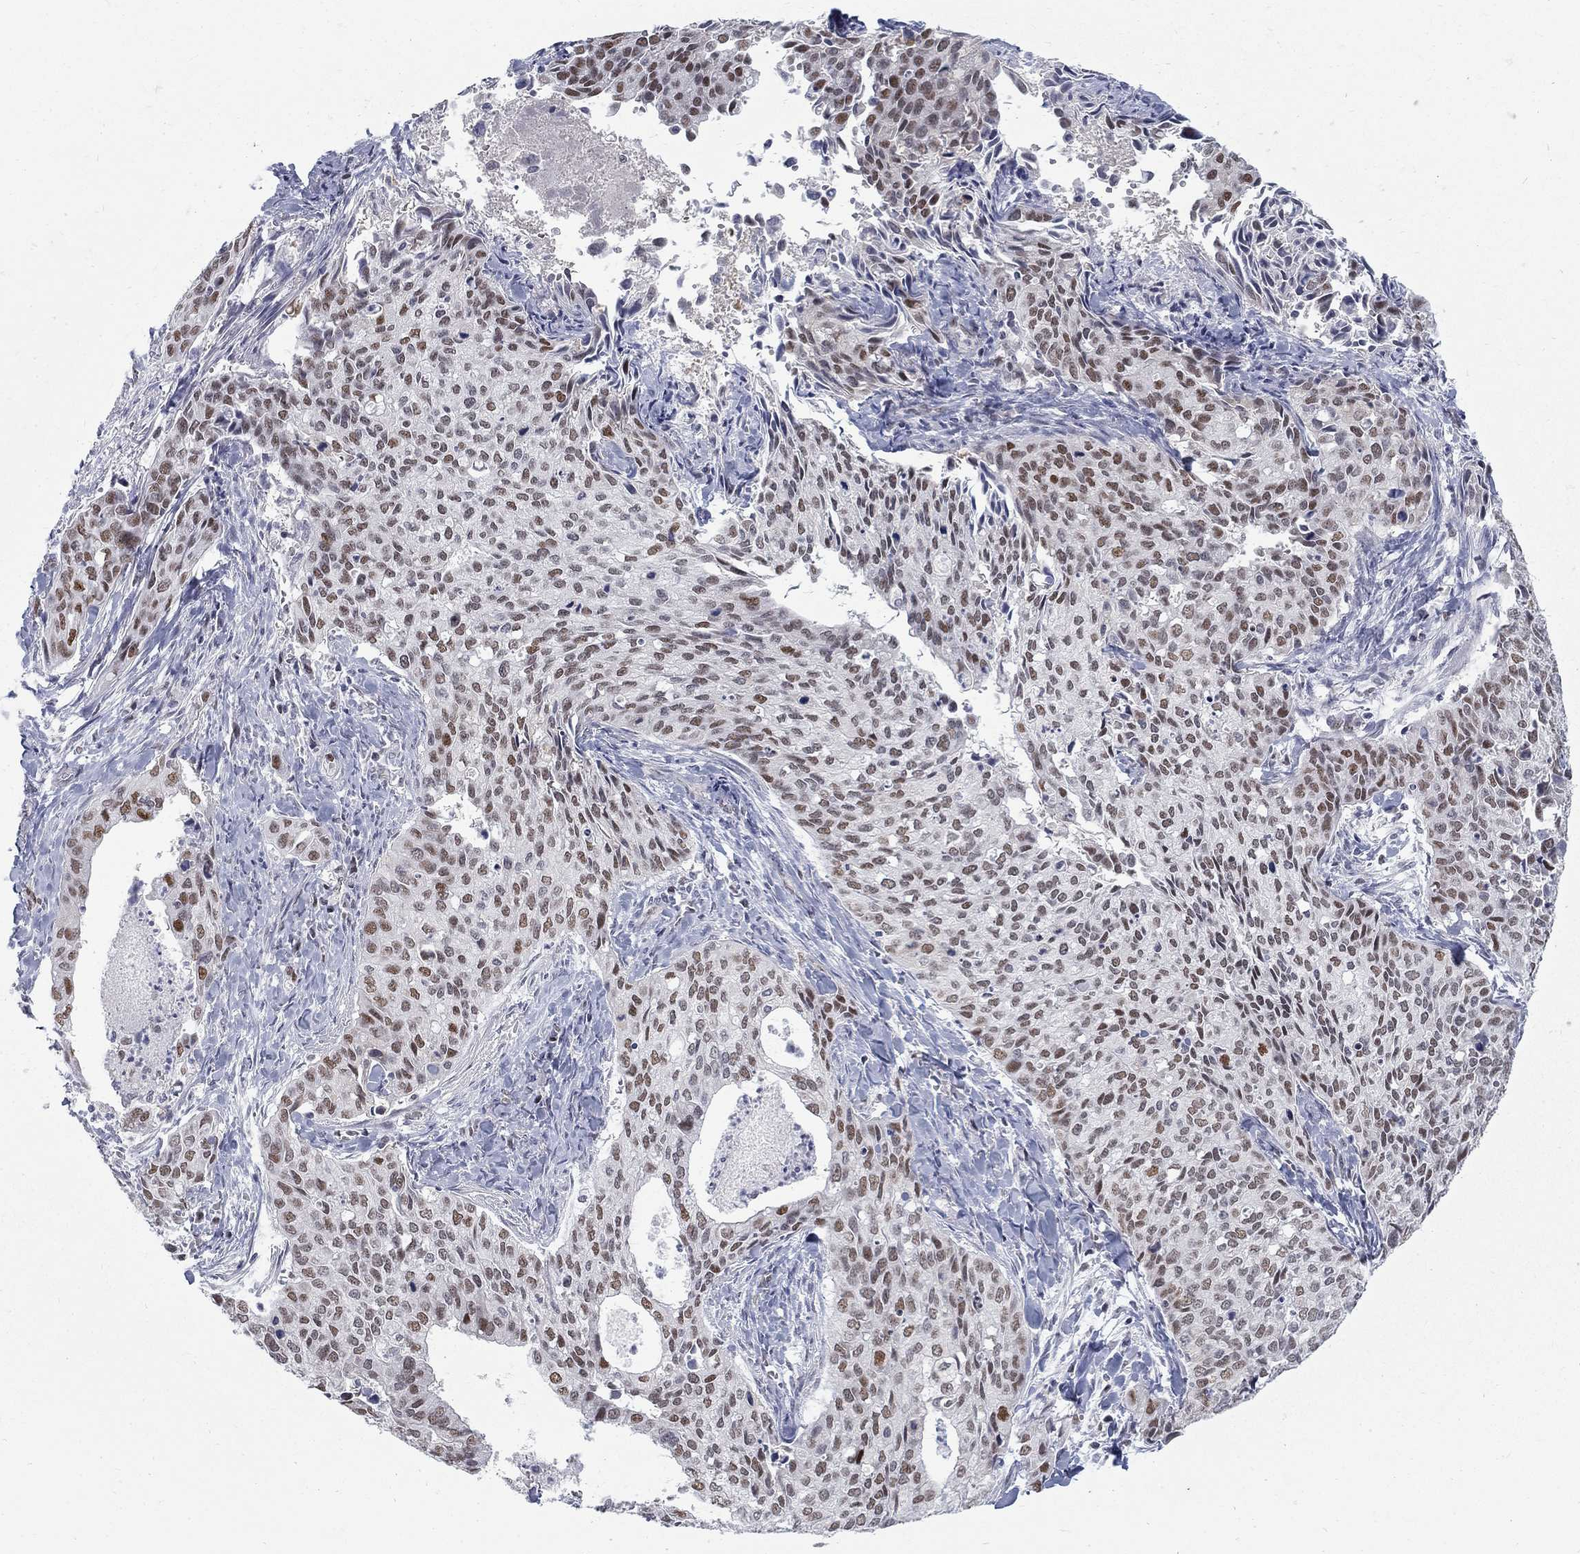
{"staining": {"intensity": "strong", "quantity": "25%-75%", "location": "nuclear"}, "tissue": "cervical cancer", "cell_type": "Tumor cells", "image_type": "cancer", "snomed": [{"axis": "morphology", "description": "Squamous cell carcinoma, NOS"}, {"axis": "topography", "description": "Cervix"}], "caption": "Approximately 25%-75% of tumor cells in human squamous cell carcinoma (cervical) reveal strong nuclear protein staining as visualized by brown immunohistochemical staining.", "gene": "GCFC2", "patient": {"sex": "female", "age": 29}}